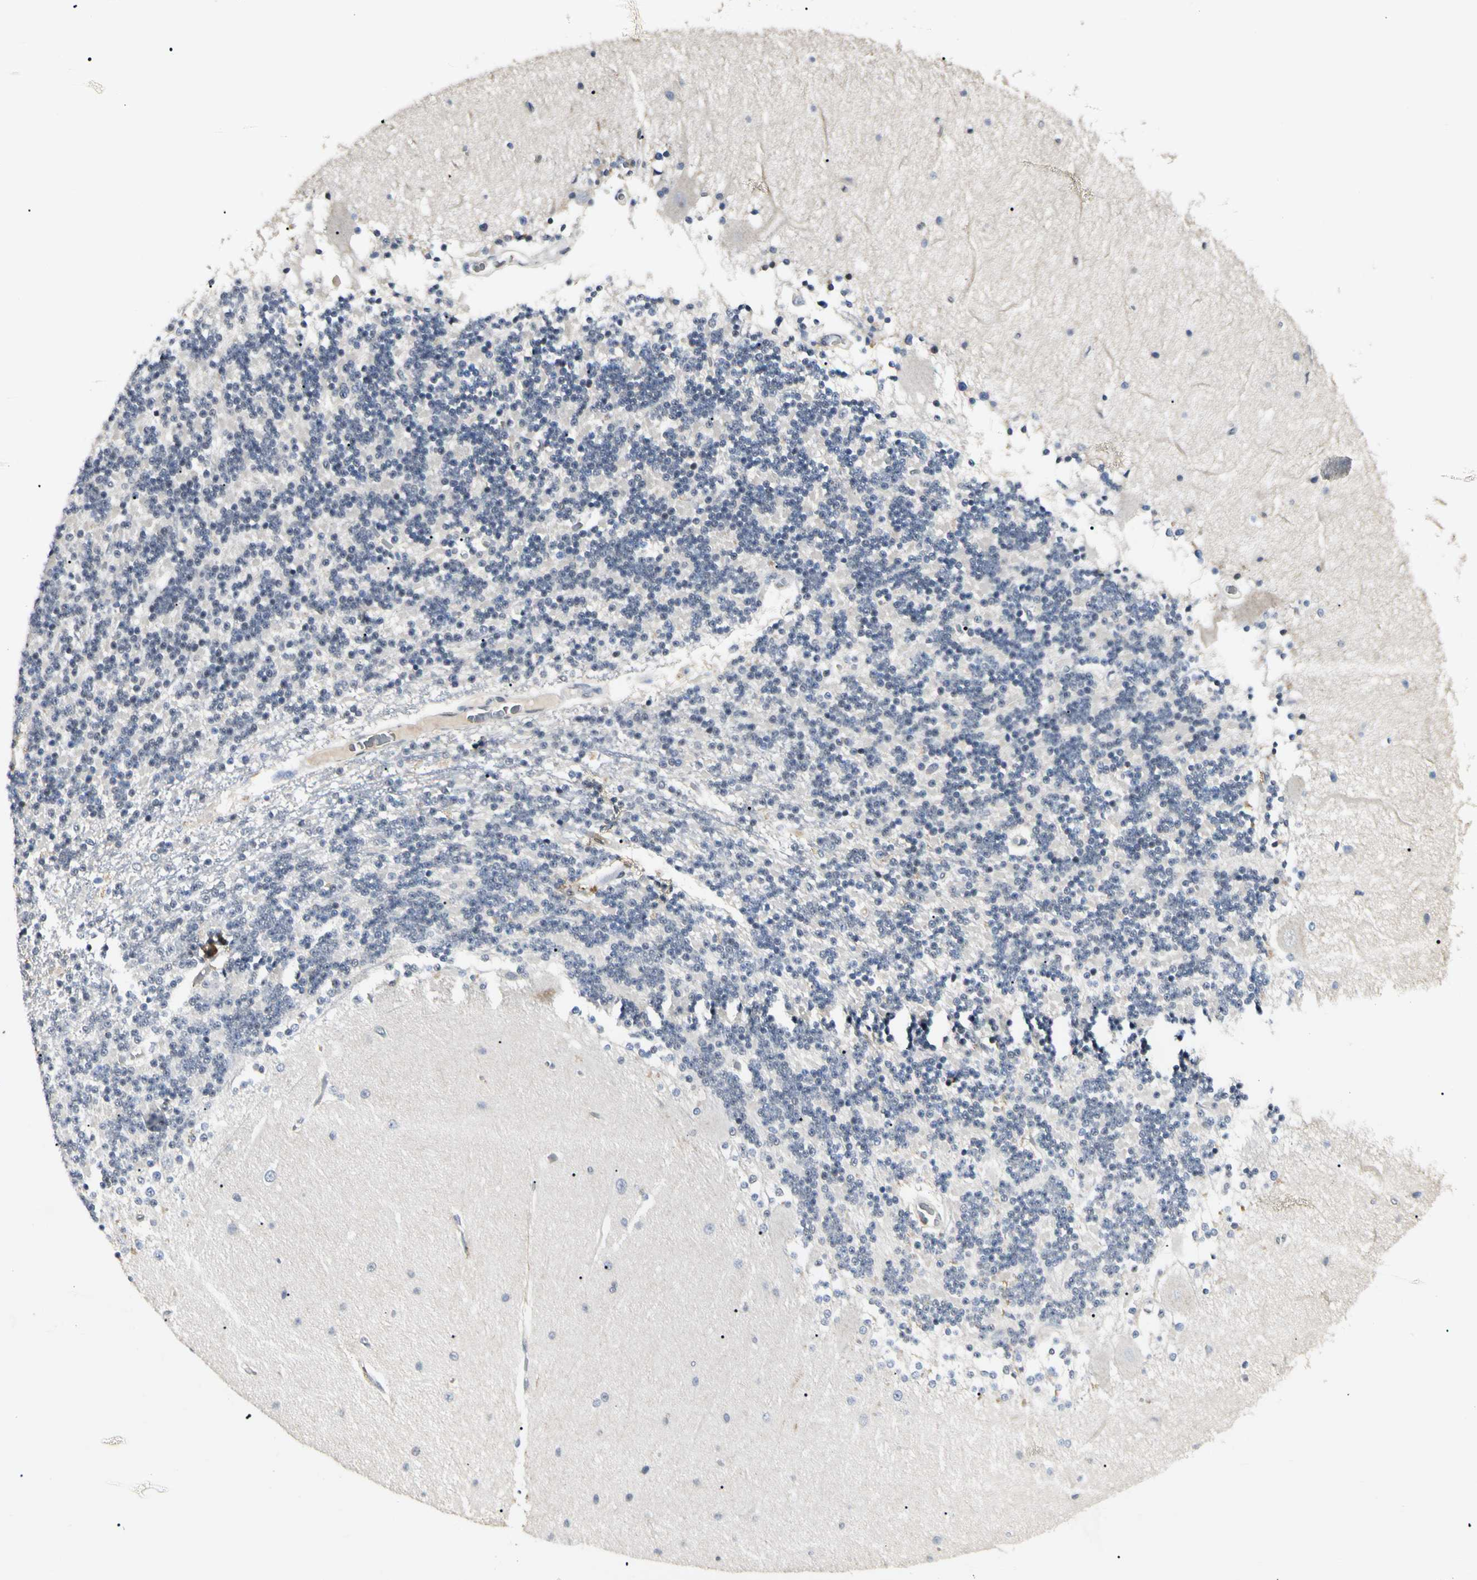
{"staining": {"intensity": "weak", "quantity": "<25%", "location": "nuclear"}, "tissue": "cerebellum", "cell_type": "Cells in granular layer", "image_type": "normal", "snomed": [{"axis": "morphology", "description": "Normal tissue, NOS"}, {"axis": "topography", "description": "Cerebellum"}], "caption": "Cells in granular layer show no significant protein staining in normal cerebellum.", "gene": "GREM1", "patient": {"sex": "female", "age": 54}}